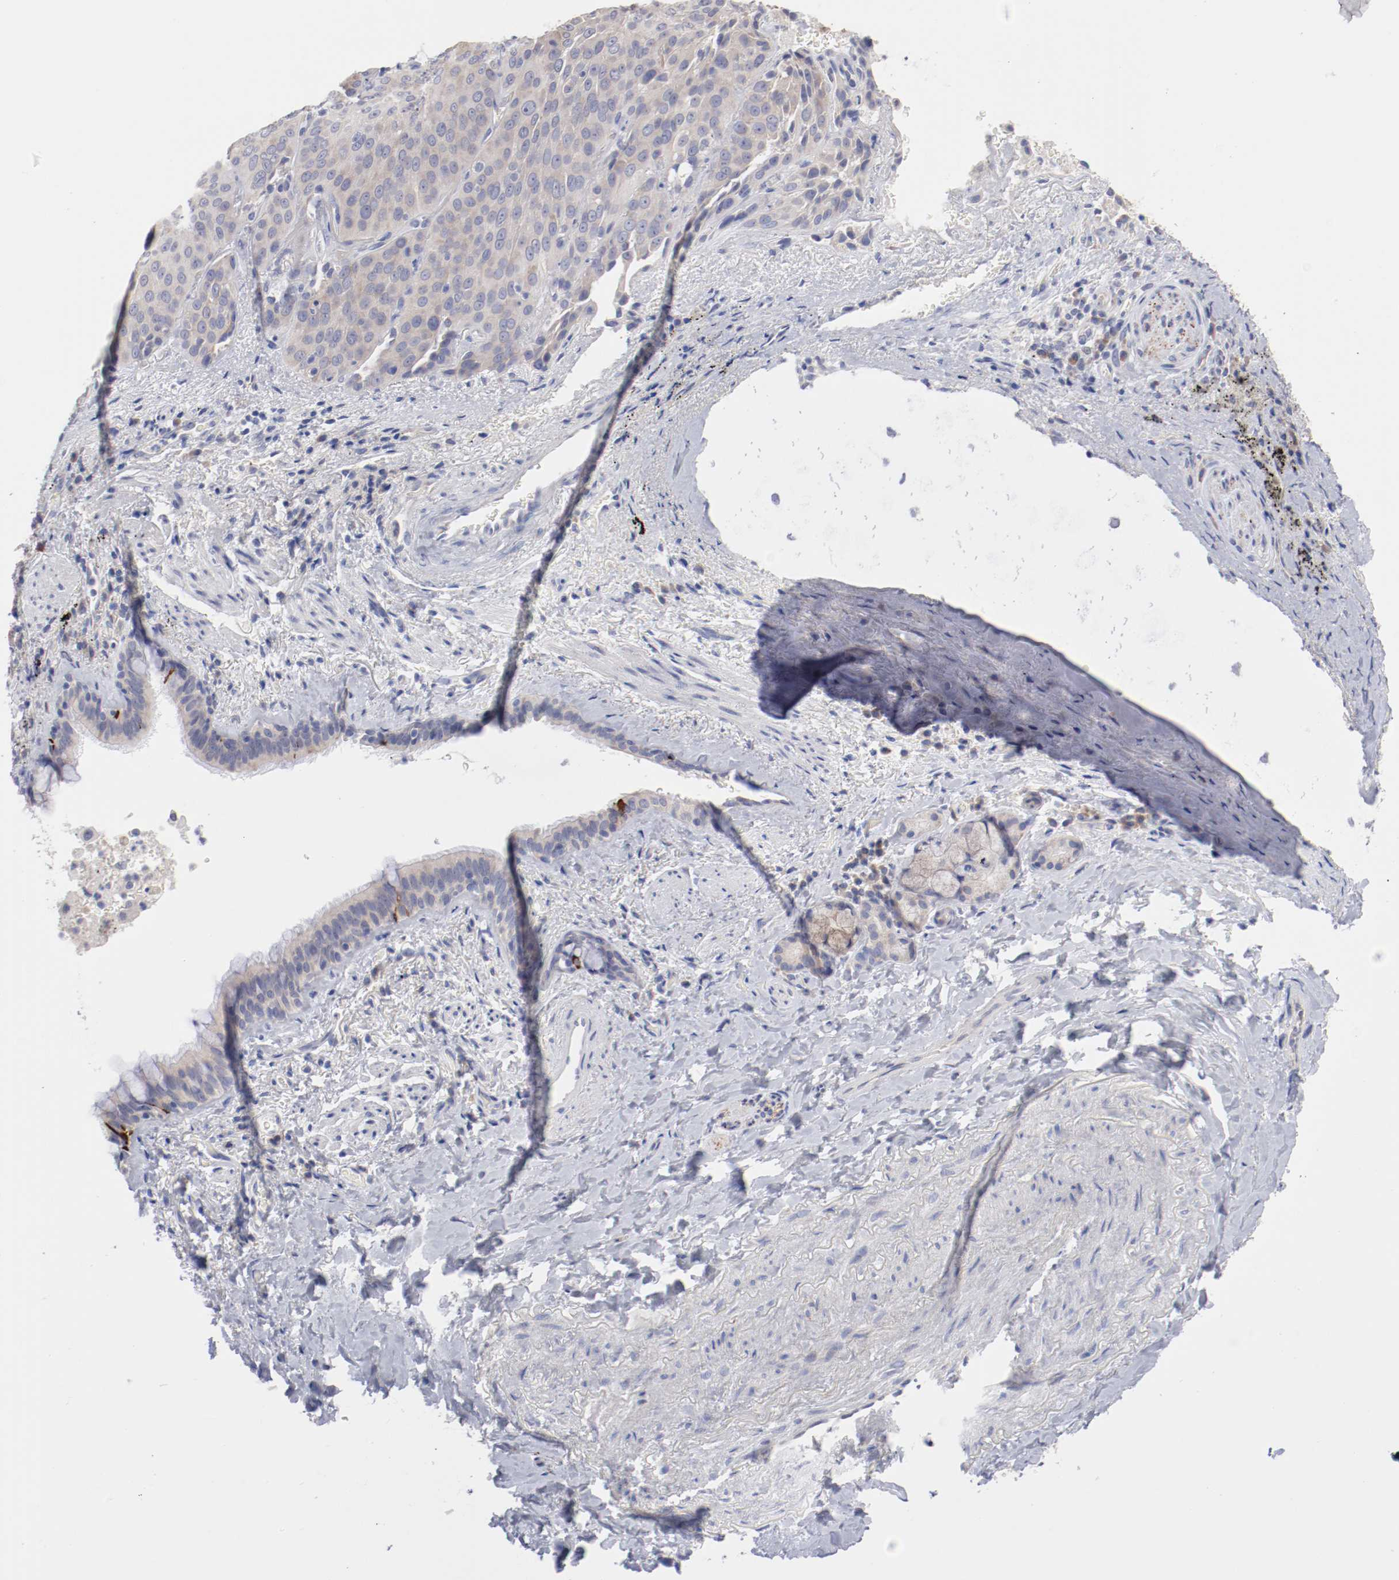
{"staining": {"intensity": "weak", "quantity": ">75%", "location": "cytoplasmic/membranous"}, "tissue": "lung cancer", "cell_type": "Tumor cells", "image_type": "cancer", "snomed": [{"axis": "morphology", "description": "Squamous cell carcinoma, NOS"}, {"axis": "topography", "description": "Lung"}], "caption": "This histopathology image shows lung cancer (squamous cell carcinoma) stained with immunohistochemistry to label a protein in brown. The cytoplasmic/membranous of tumor cells show weak positivity for the protein. Nuclei are counter-stained blue.", "gene": "CPE", "patient": {"sex": "male", "age": 54}}